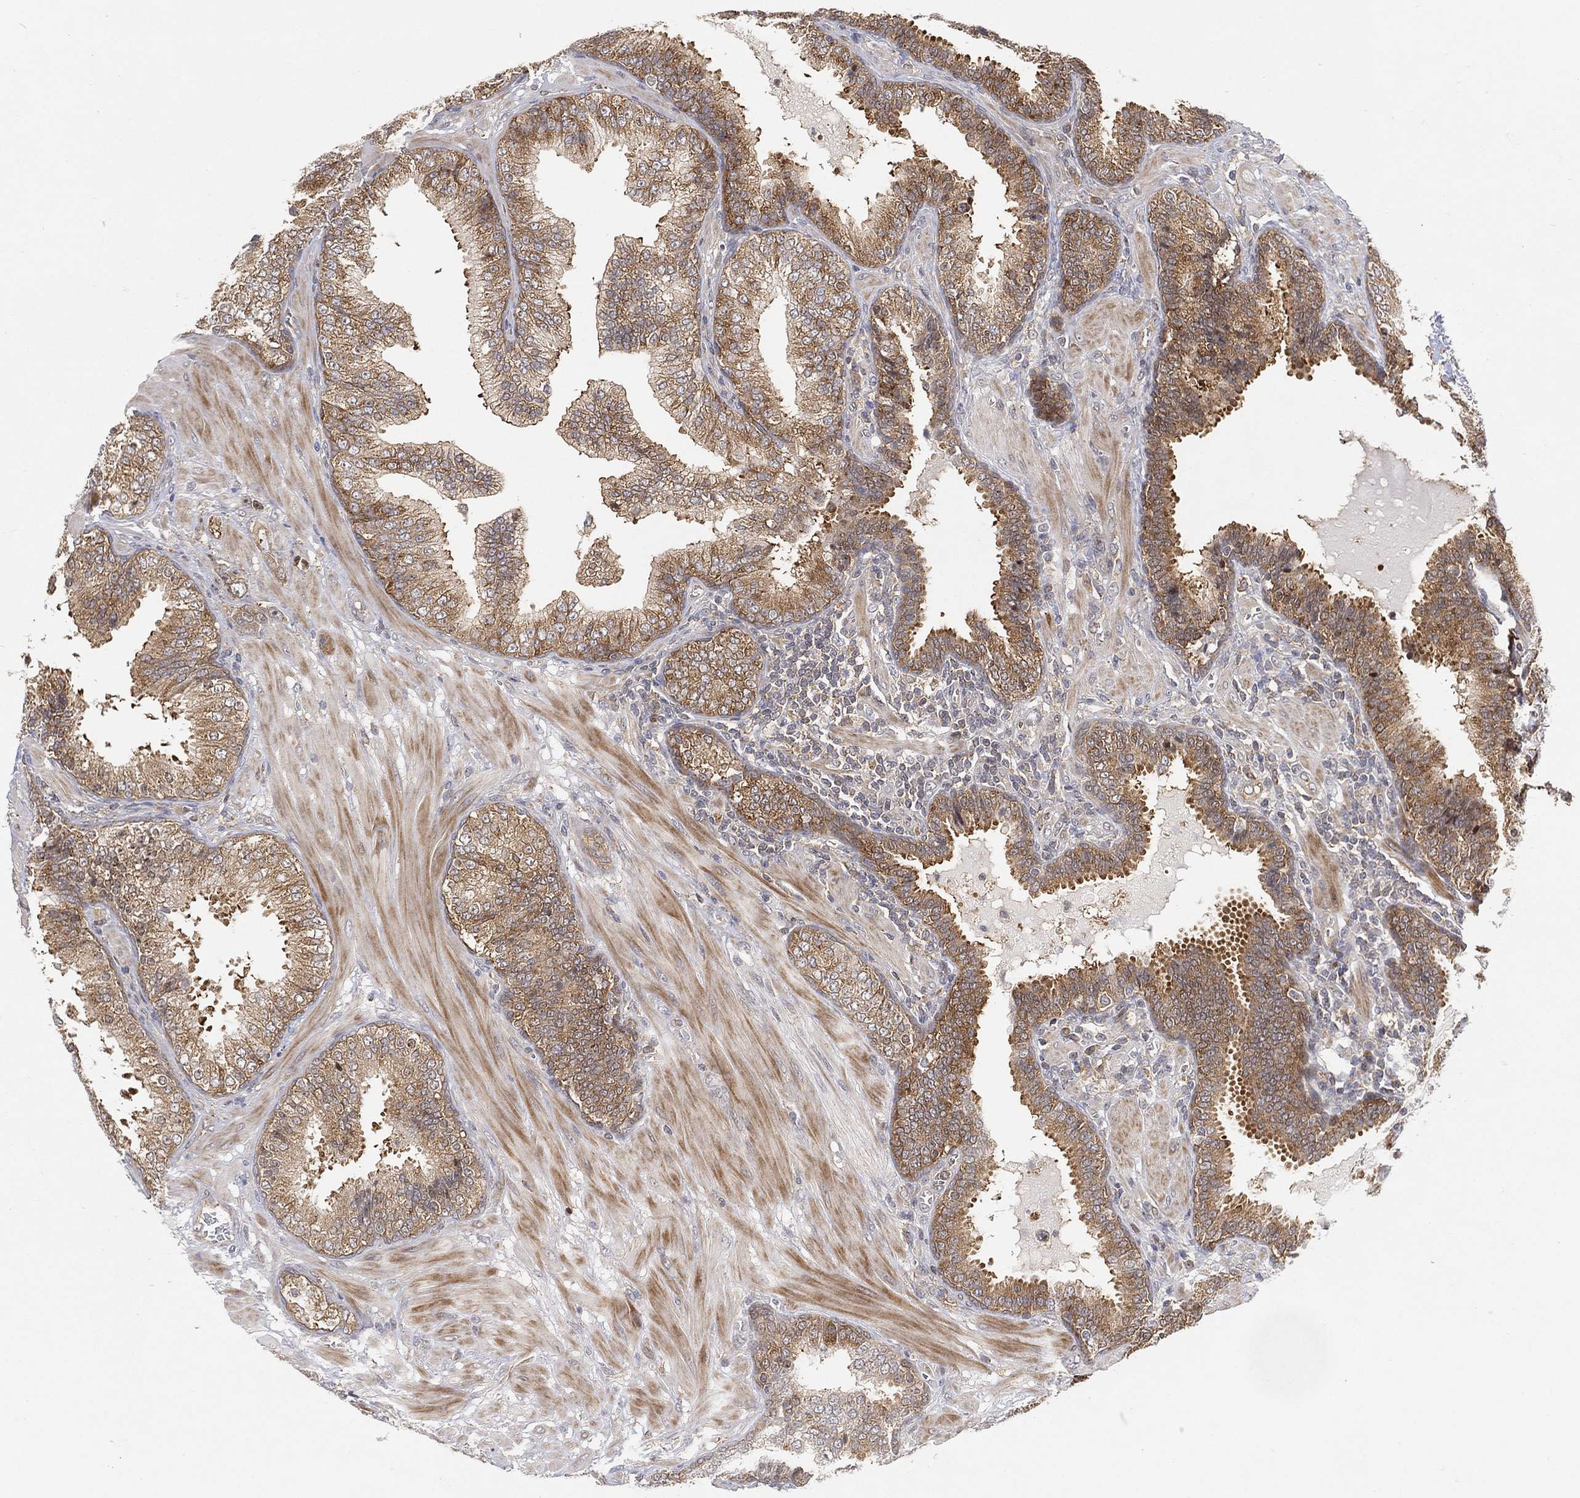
{"staining": {"intensity": "moderate", "quantity": ">75%", "location": "cytoplasmic/membranous"}, "tissue": "prostate cancer", "cell_type": "Tumor cells", "image_type": "cancer", "snomed": [{"axis": "morphology", "description": "Adenocarcinoma, NOS"}, {"axis": "topography", "description": "Prostate"}], "caption": "High-power microscopy captured an immunohistochemistry histopathology image of prostate adenocarcinoma, revealing moderate cytoplasmic/membranous expression in about >75% of tumor cells.", "gene": "TMTC4", "patient": {"sex": "male", "age": 57}}